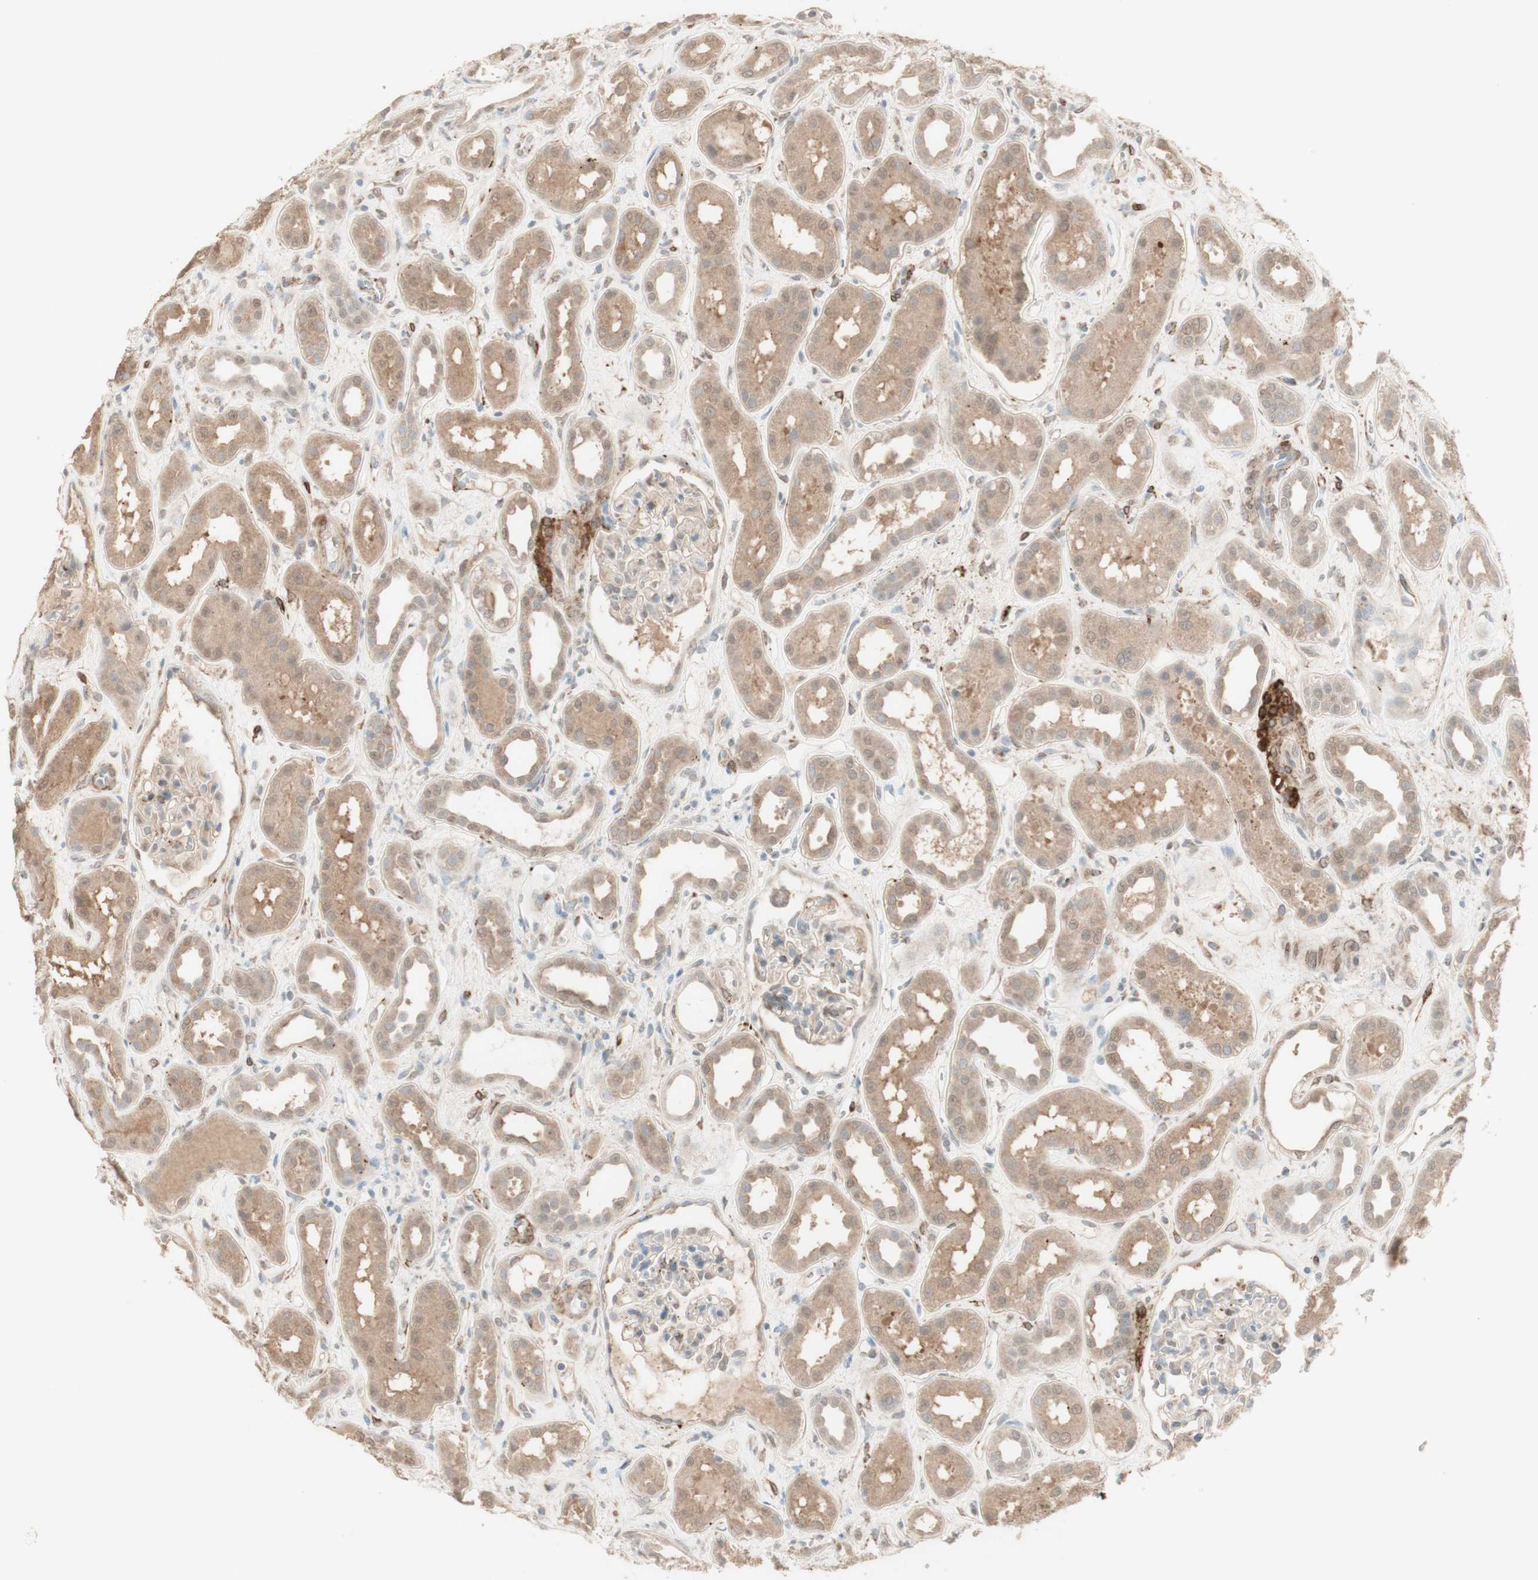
{"staining": {"intensity": "negative", "quantity": "none", "location": "none"}, "tissue": "kidney", "cell_type": "Cells in glomeruli", "image_type": "normal", "snomed": [{"axis": "morphology", "description": "Normal tissue, NOS"}, {"axis": "topography", "description": "Kidney"}], "caption": "This is a photomicrograph of IHC staining of benign kidney, which shows no expression in cells in glomeruli.", "gene": "MUC3A", "patient": {"sex": "male", "age": 59}}